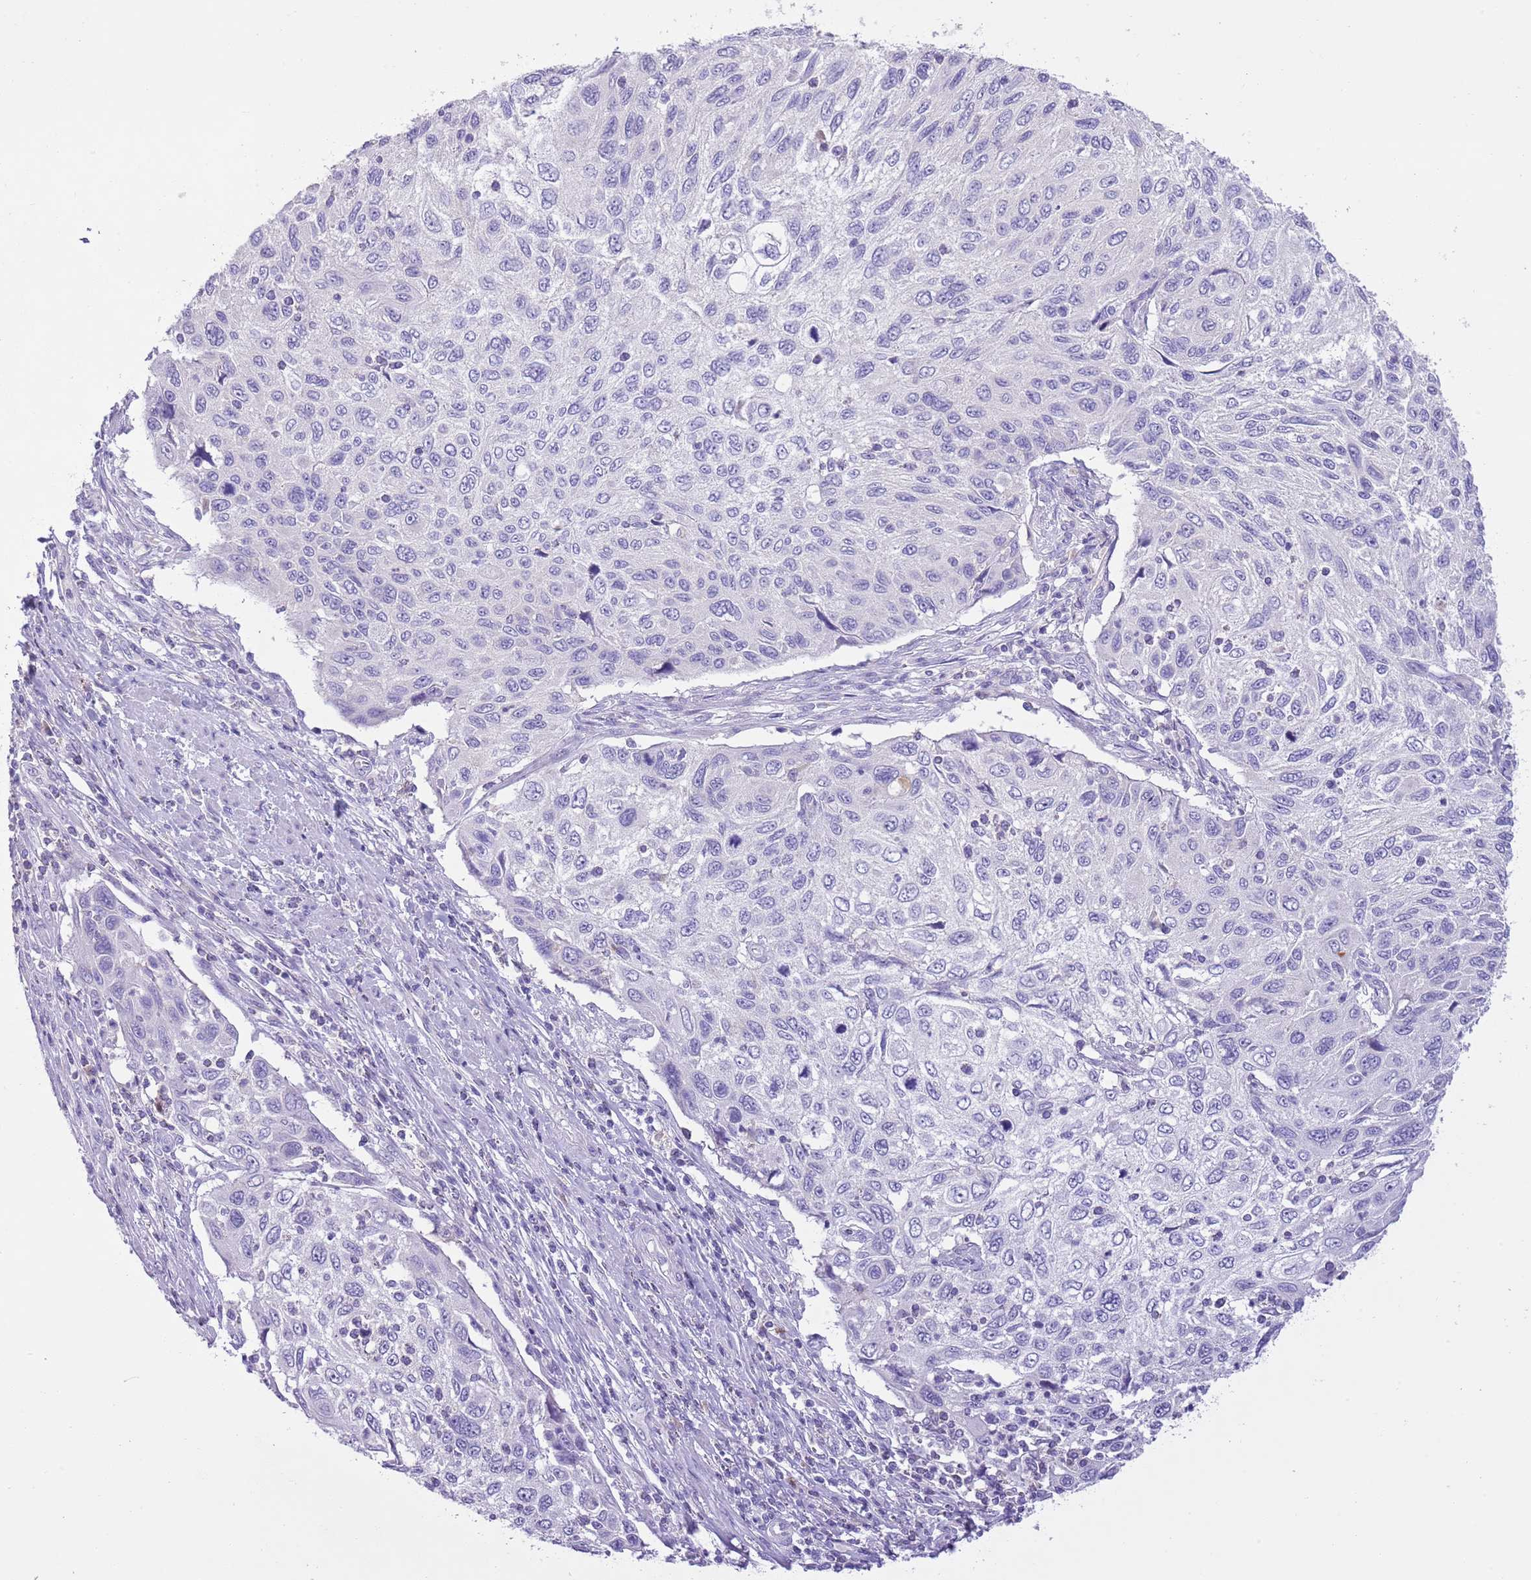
{"staining": {"intensity": "negative", "quantity": "none", "location": "none"}, "tissue": "cervical cancer", "cell_type": "Tumor cells", "image_type": "cancer", "snomed": [{"axis": "morphology", "description": "Squamous cell carcinoma, NOS"}, {"axis": "topography", "description": "Cervix"}], "caption": "Cervical cancer (squamous cell carcinoma) stained for a protein using IHC exhibits no expression tumor cells.", "gene": "CLEC2A", "patient": {"sex": "female", "age": 70}}